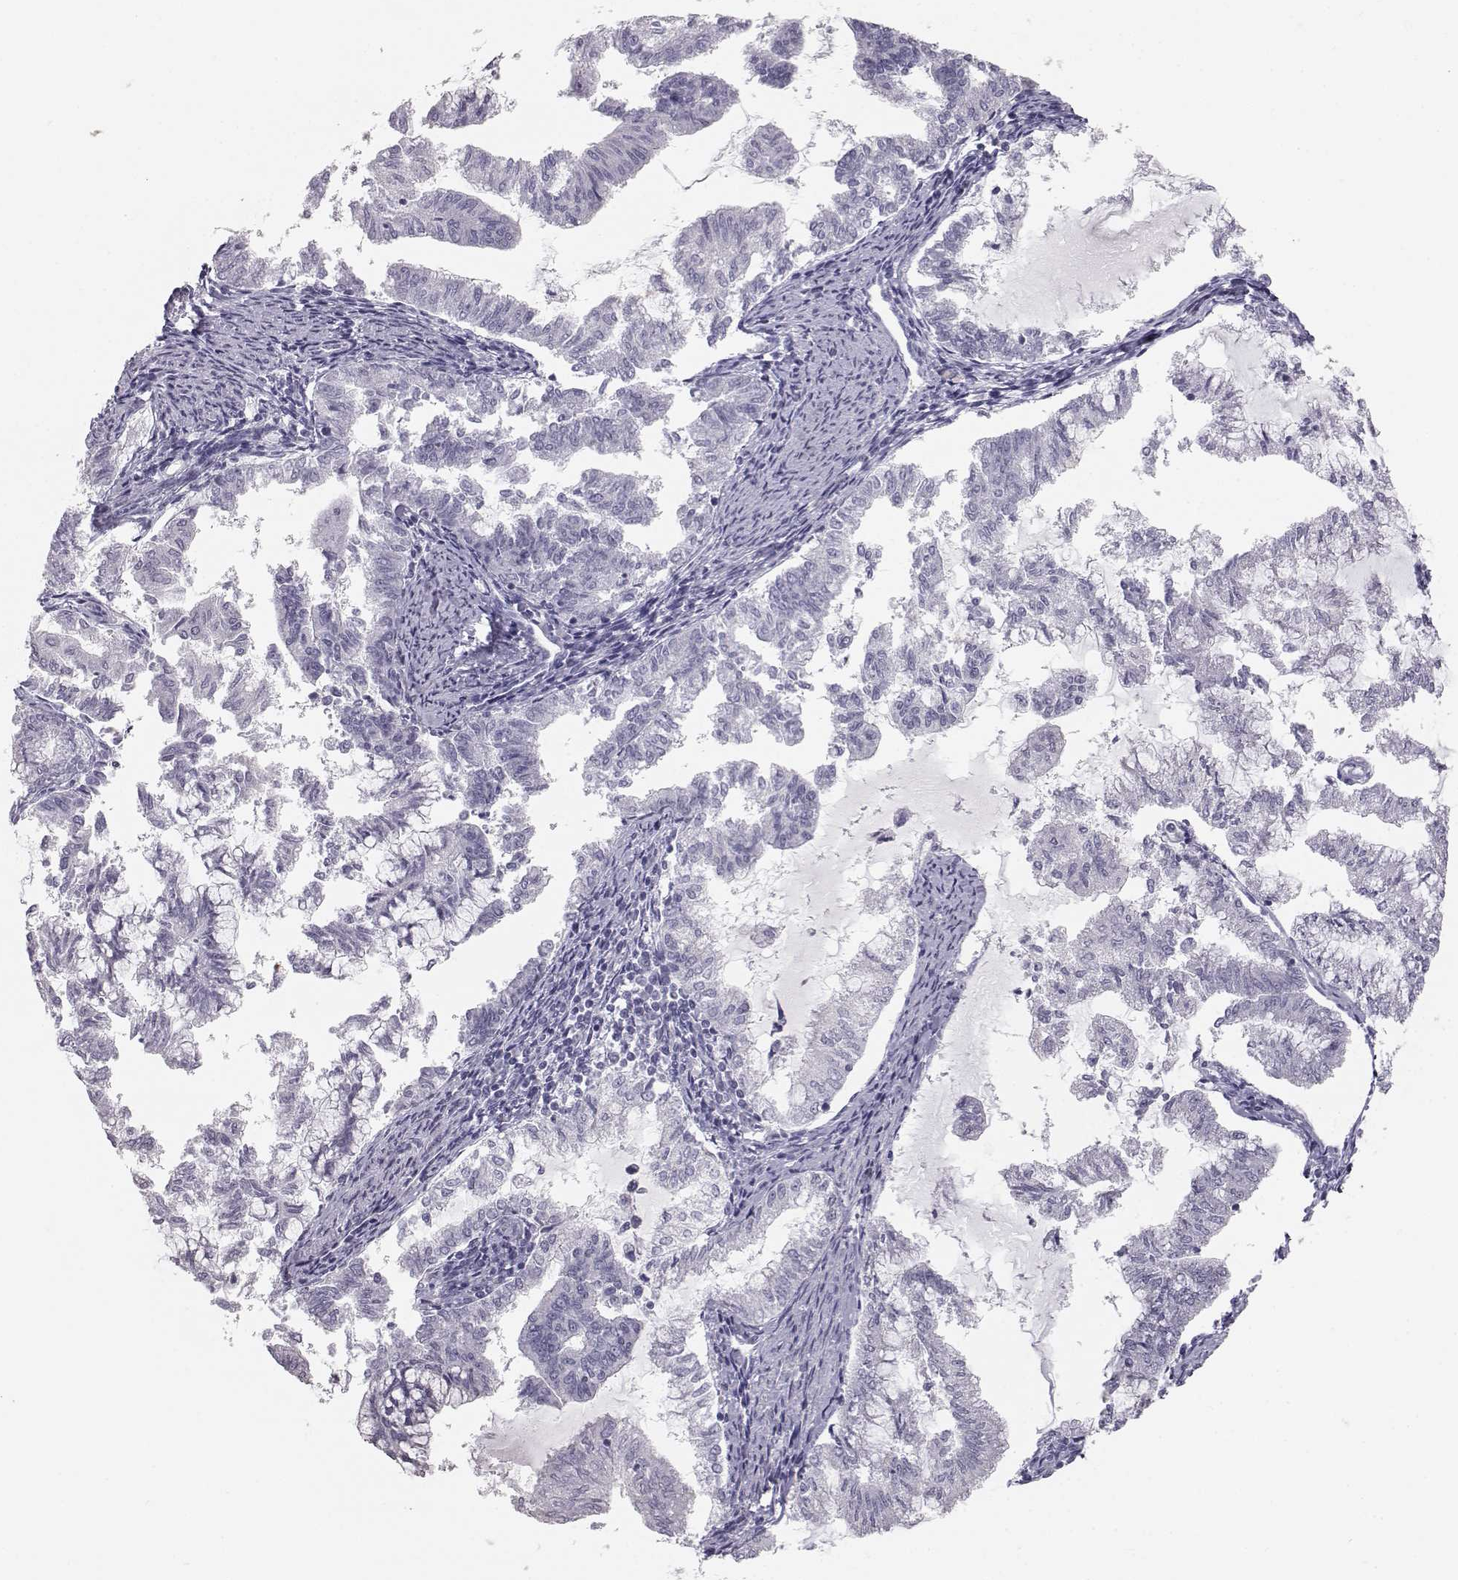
{"staining": {"intensity": "negative", "quantity": "none", "location": "none"}, "tissue": "endometrial cancer", "cell_type": "Tumor cells", "image_type": "cancer", "snomed": [{"axis": "morphology", "description": "Adenocarcinoma, NOS"}, {"axis": "topography", "description": "Endometrium"}], "caption": "Immunohistochemistry of human adenocarcinoma (endometrial) displays no staining in tumor cells.", "gene": "KRT33A", "patient": {"sex": "female", "age": 79}}